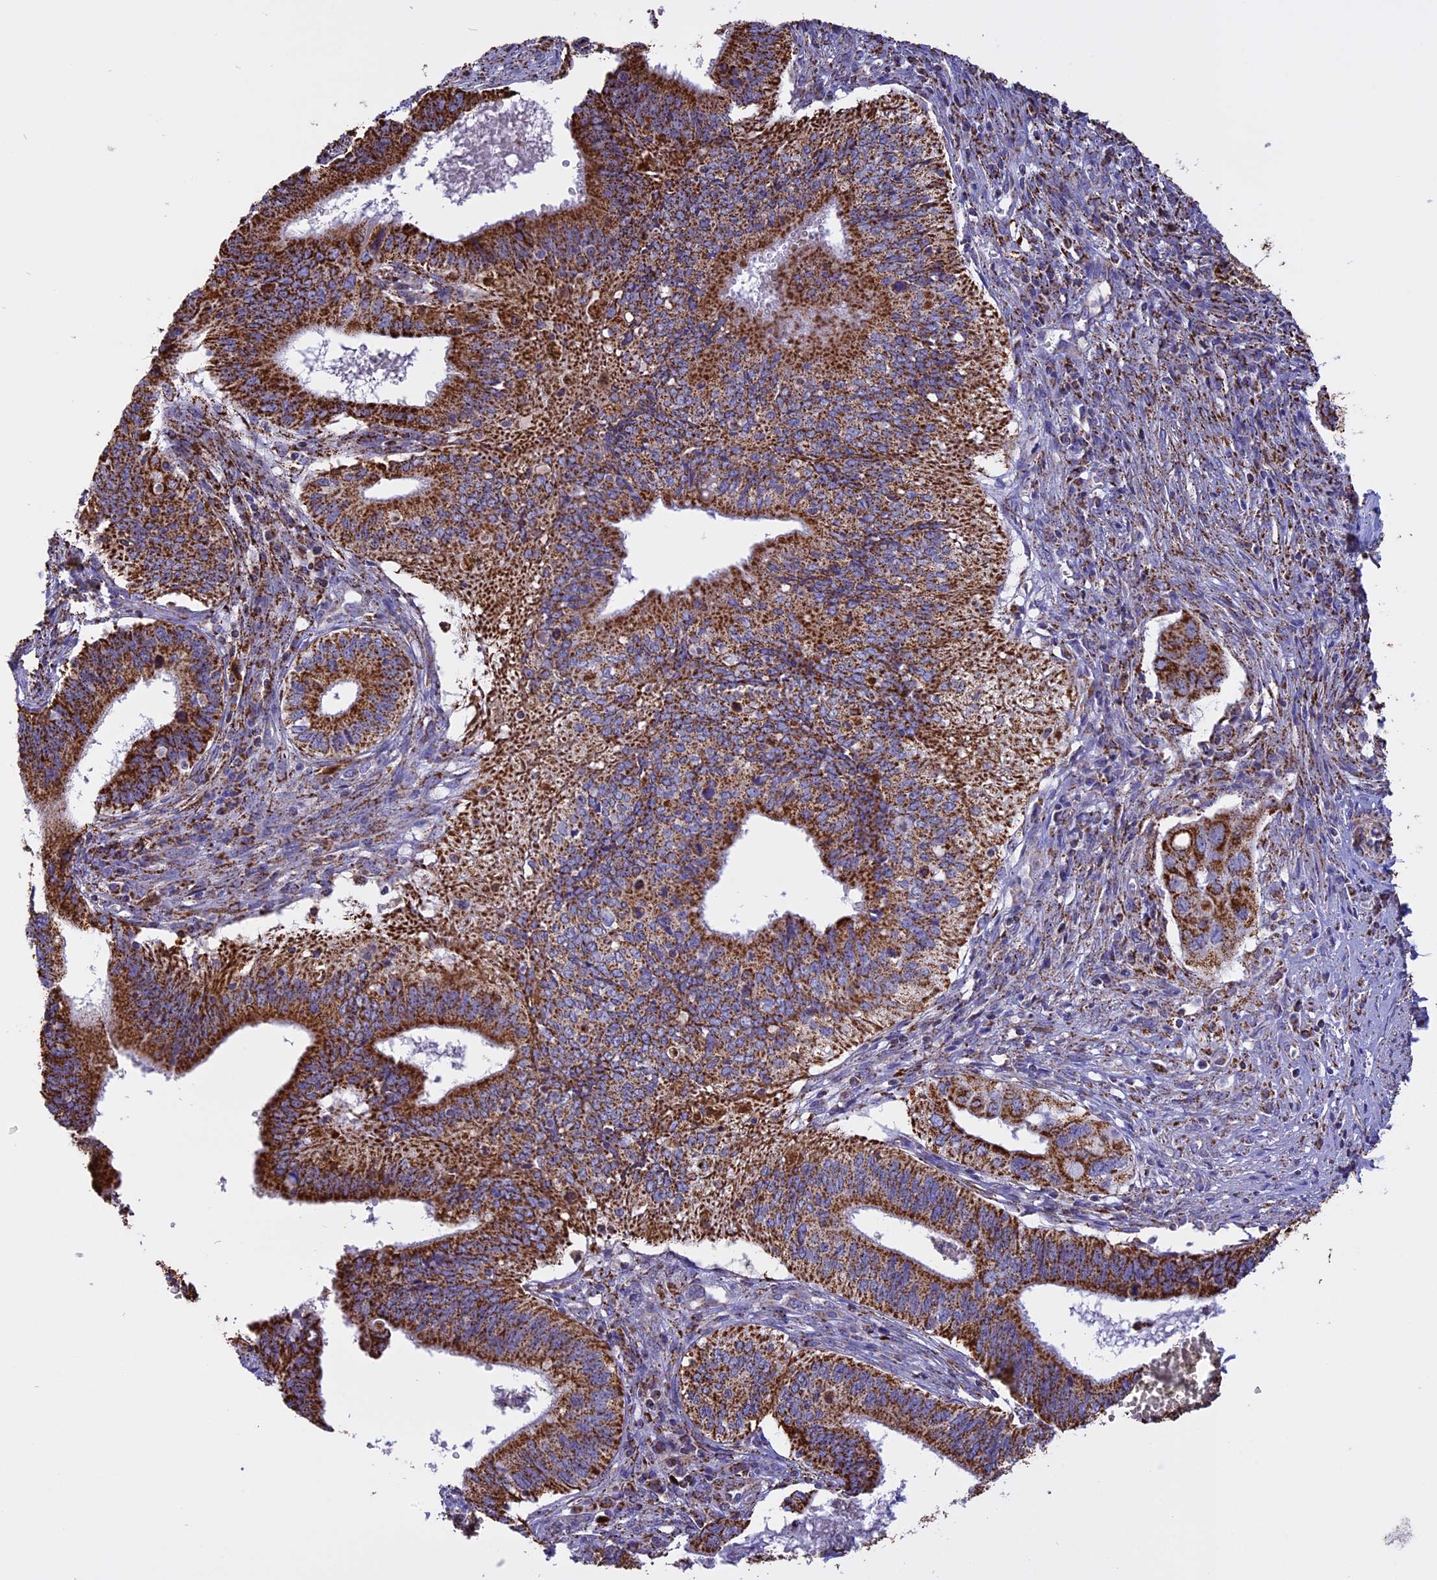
{"staining": {"intensity": "moderate", "quantity": ">75%", "location": "cytoplasmic/membranous"}, "tissue": "cervical cancer", "cell_type": "Tumor cells", "image_type": "cancer", "snomed": [{"axis": "morphology", "description": "Adenocarcinoma, NOS"}, {"axis": "topography", "description": "Cervix"}], "caption": "Moderate cytoplasmic/membranous expression for a protein is identified in approximately >75% of tumor cells of adenocarcinoma (cervical) using IHC.", "gene": "KCNG1", "patient": {"sex": "female", "age": 42}}